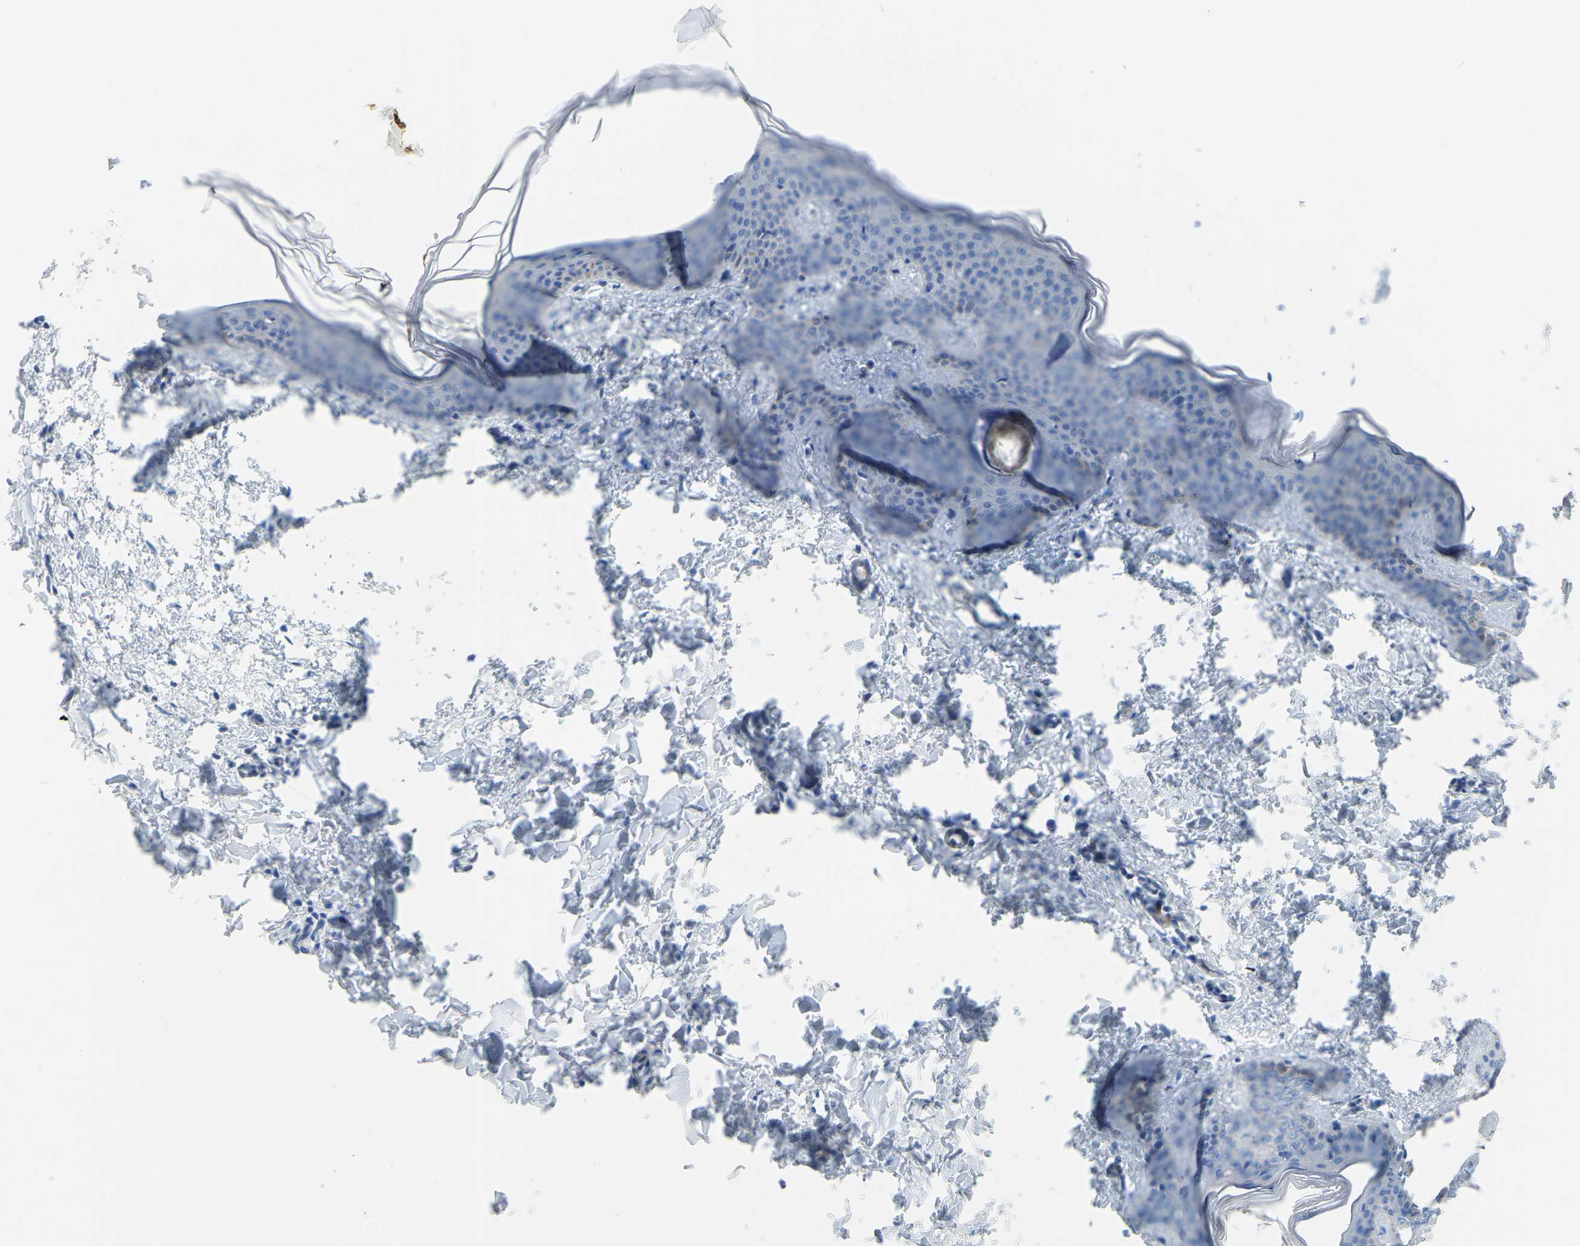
{"staining": {"intensity": "negative", "quantity": "none", "location": "none"}, "tissue": "skin", "cell_type": "Fibroblasts", "image_type": "normal", "snomed": [{"axis": "morphology", "description": "Normal tissue, NOS"}, {"axis": "topography", "description": "Skin"}], "caption": "This image is of normal skin stained with immunohistochemistry (IHC) to label a protein in brown with the nuclei are counter-stained blue. There is no expression in fibroblasts. The staining is performed using DAB (3,3'-diaminobenzidine) brown chromogen with nuclei counter-stained in using hematoxylin.", "gene": "MYL3", "patient": {"sex": "female", "age": 17}}